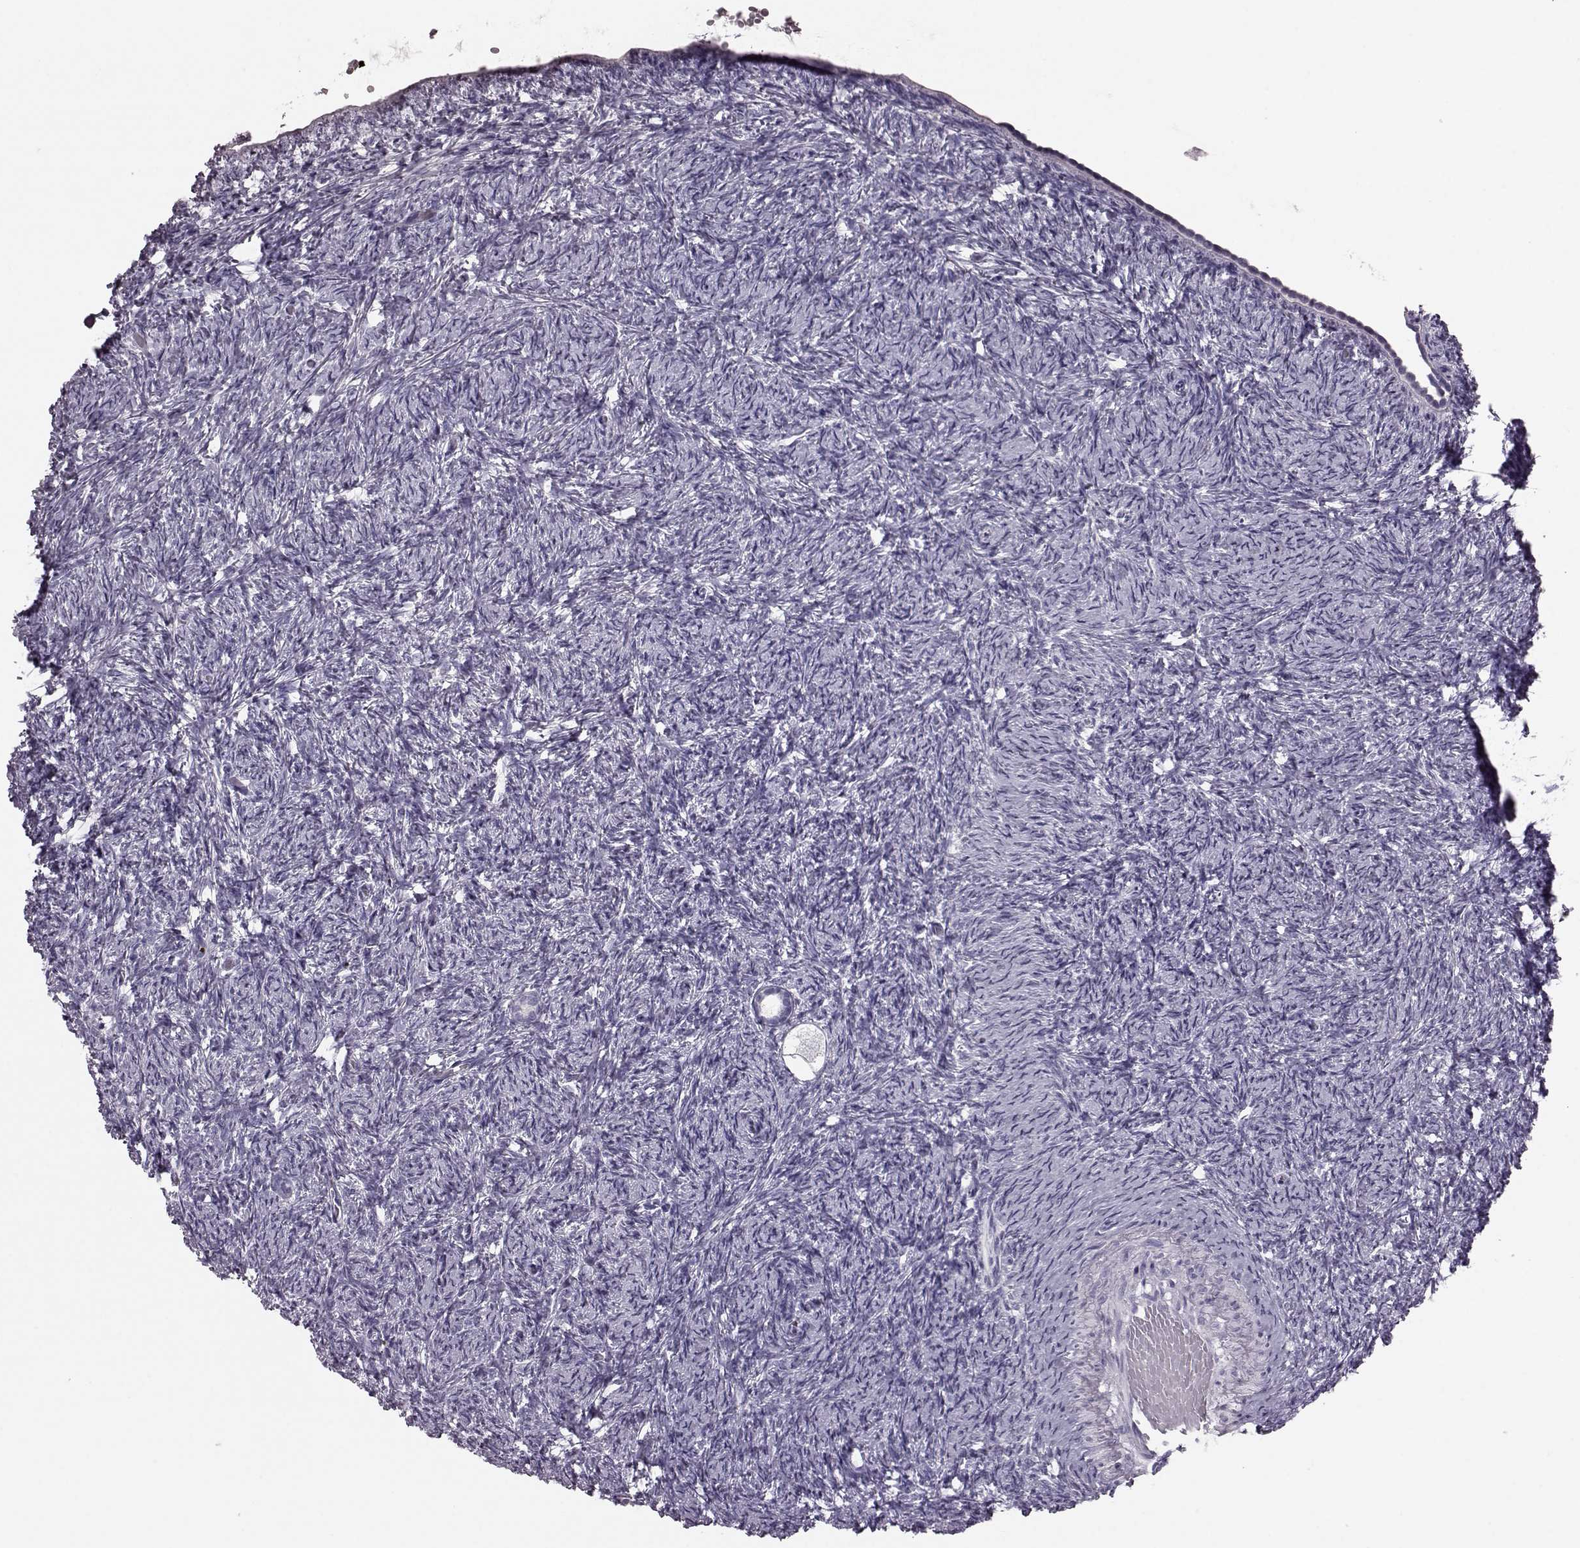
{"staining": {"intensity": "negative", "quantity": "none", "location": "none"}, "tissue": "ovary", "cell_type": "Follicle cells", "image_type": "normal", "snomed": [{"axis": "morphology", "description": "Normal tissue, NOS"}, {"axis": "topography", "description": "Ovary"}], "caption": "Immunohistochemistry of normal ovary shows no positivity in follicle cells. The staining was performed using DAB (3,3'-diaminobenzidine) to visualize the protein expression in brown, while the nuclei were stained in blue with hematoxylin (Magnification: 20x).", "gene": "CRYBA2", "patient": {"sex": "female", "age": 39}}